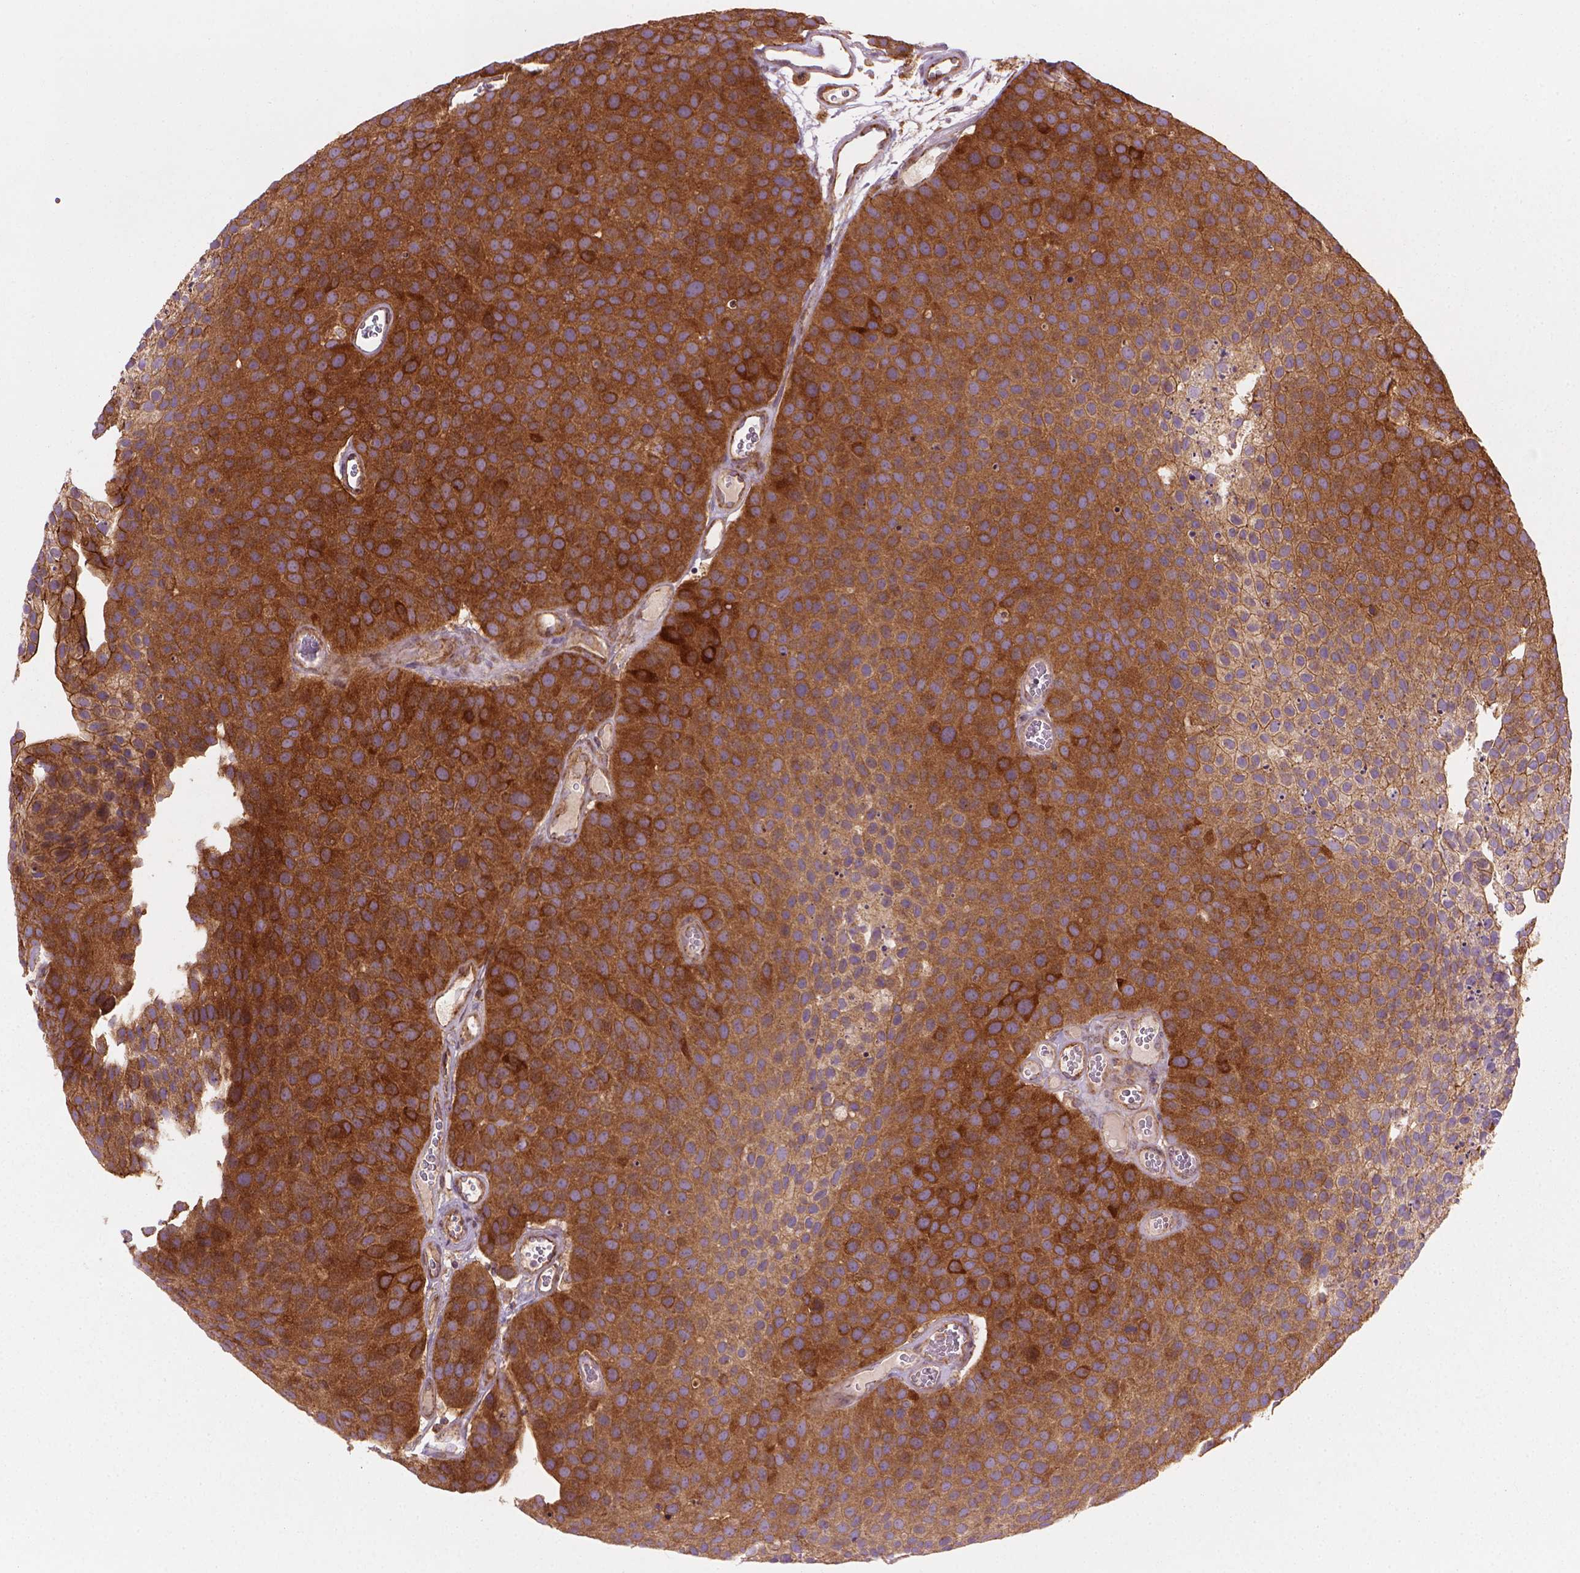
{"staining": {"intensity": "moderate", "quantity": ">75%", "location": "cytoplasmic/membranous"}, "tissue": "urothelial cancer", "cell_type": "Tumor cells", "image_type": "cancer", "snomed": [{"axis": "morphology", "description": "Urothelial carcinoma, Low grade"}, {"axis": "topography", "description": "Urinary bladder"}], "caption": "Brown immunohistochemical staining in human urothelial cancer exhibits moderate cytoplasmic/membranous positivity in approximately >75% of tumor cells.", "gene": "VARS2", "patient": {"sex": "female", "age": 69}}